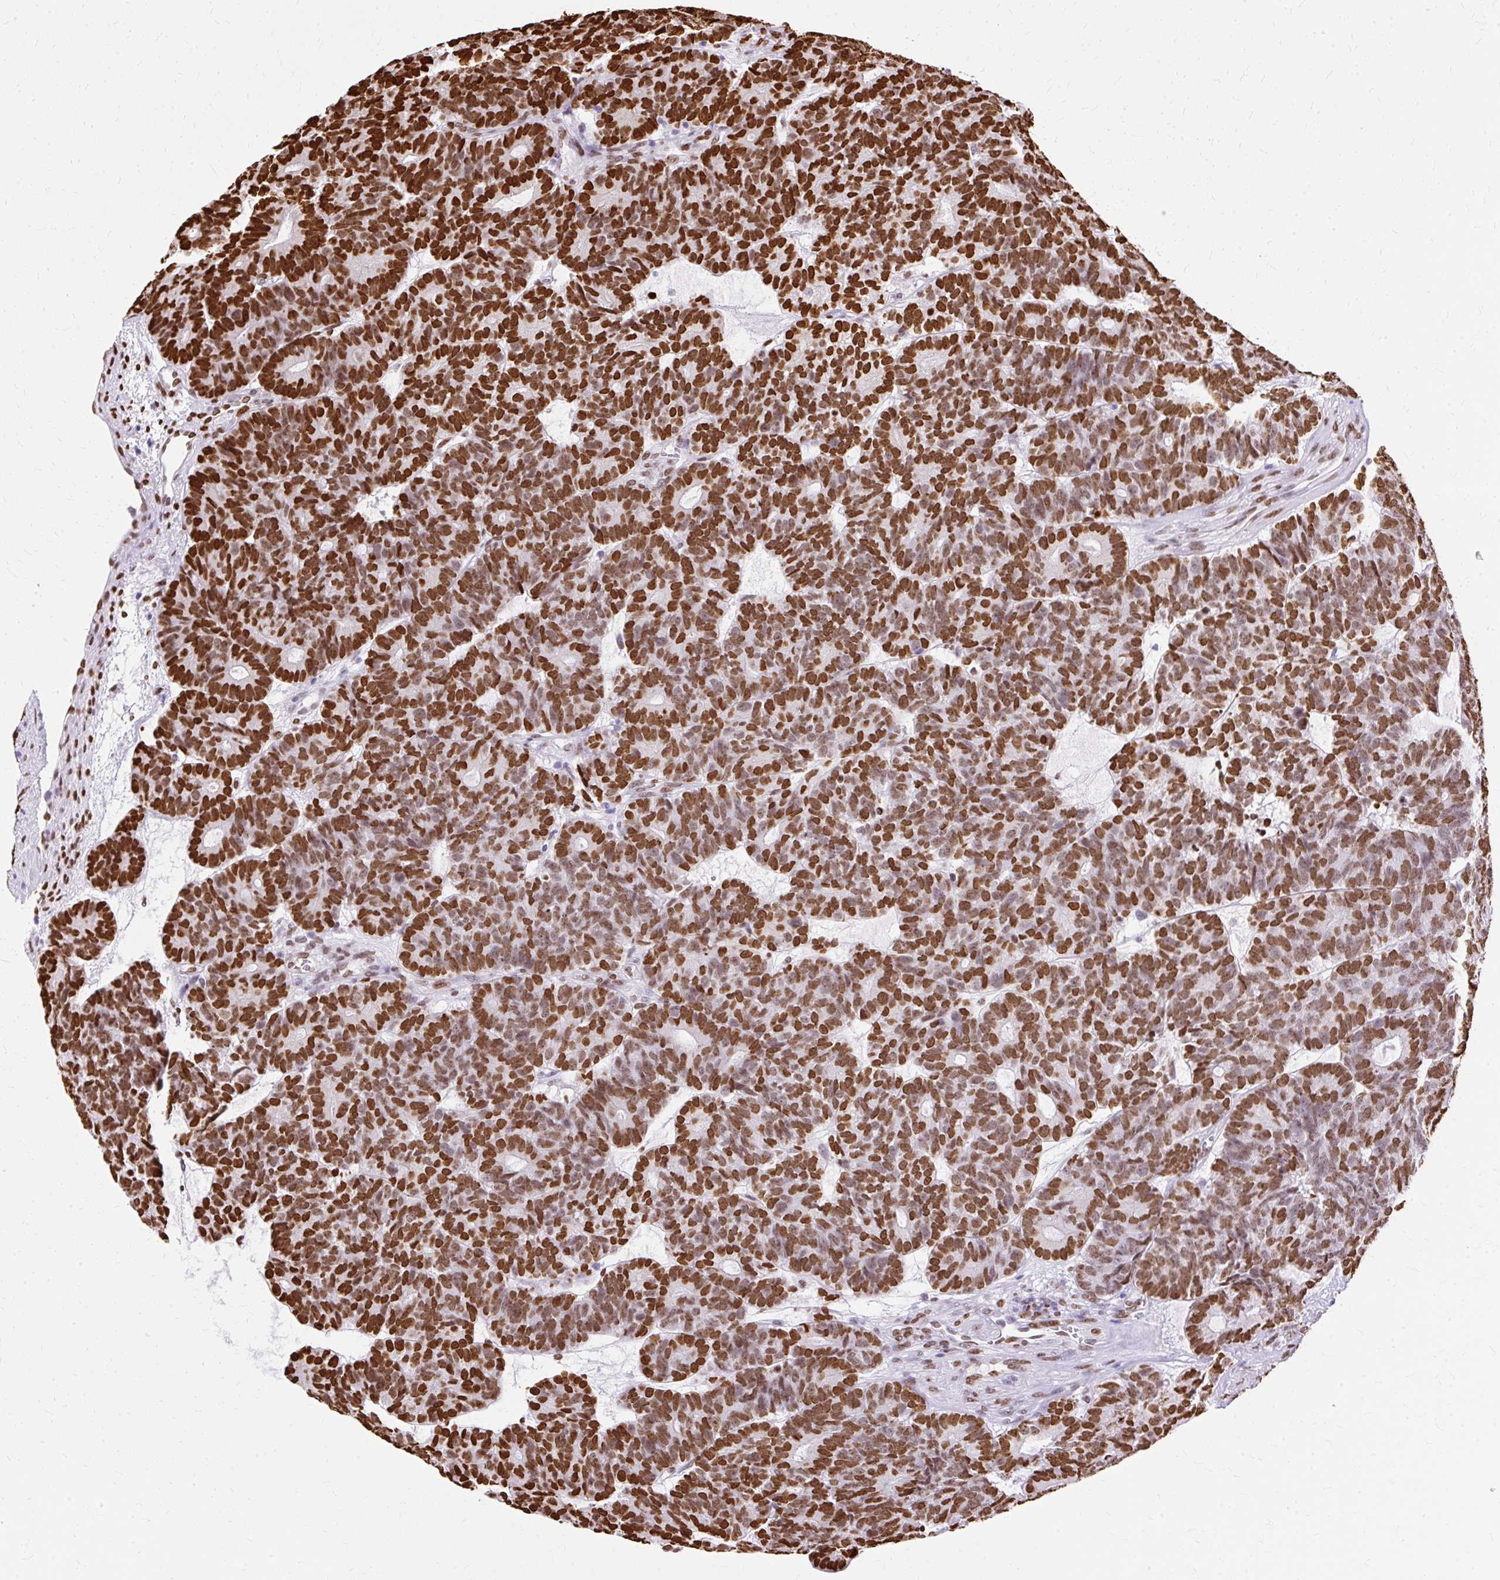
{"staining": {"intensity": "strong", "quantity": ">75%", "location": "nuclear"}, "tissue": "head and neck cancer", "cell_type": "Tumor cells", "image_type": "cancer", "snomed": [{"axis": "morphology", "description": "Adenocarcinoma, NOS"}, {"axis": "topography", "description": "Head-Neck"}], "caption": "Human head and neck cancer (adenocarcinoma) stained with a protein marker reveals strong staining in tumor cells.", "gene": "TMEM184C", "patient": {"sex": "female", "age": 81}}